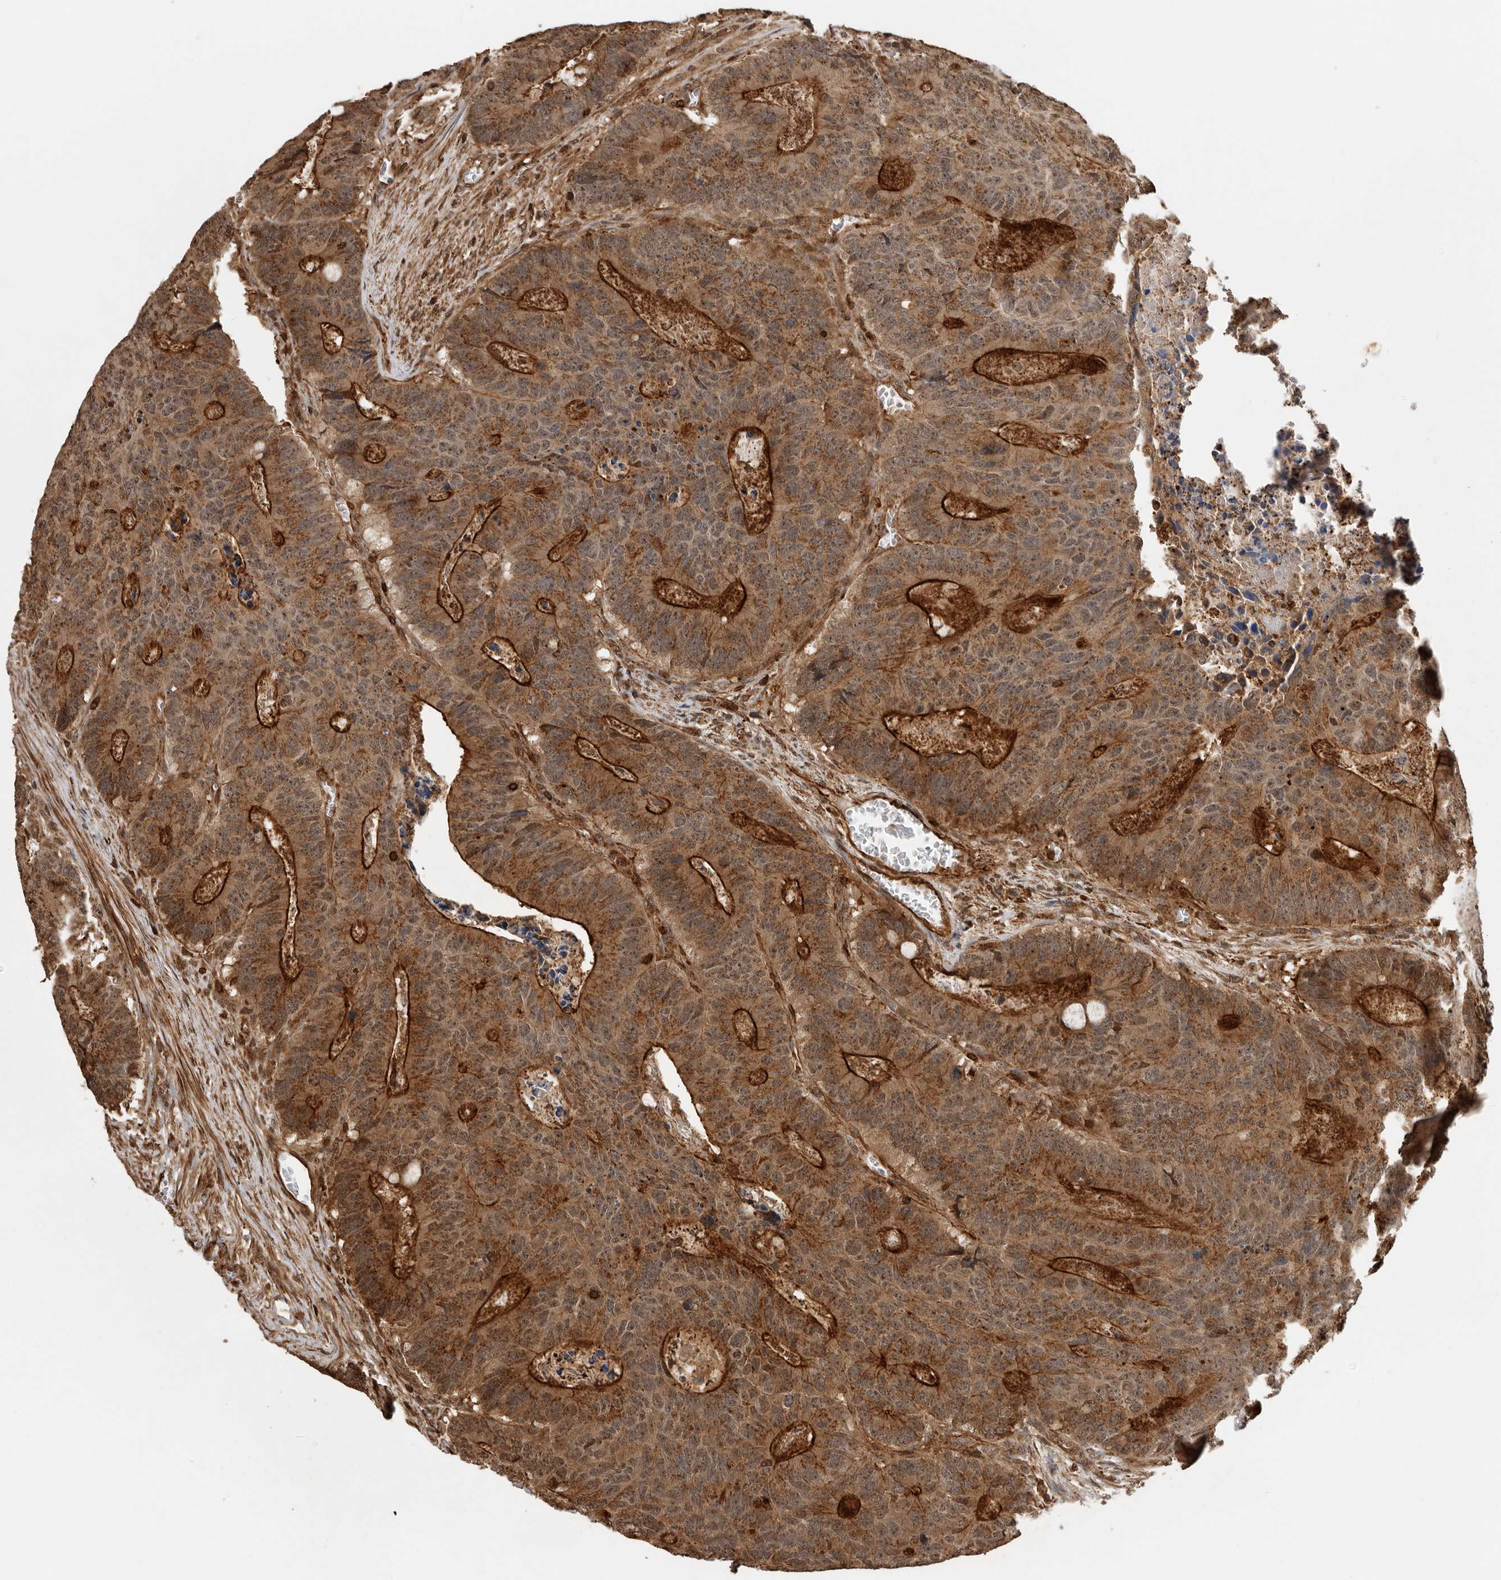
{"staining": {"intensity": "strong", "quantity": ">75%", "location": "cytoplasmic/membranous"}, "tissue": "colorectal cancer", "cell_type": "Tumor cells", "image_type": "cancer", "snomed": [{"axis": "morphology", "description": "Adenocarcinoma, NOS"}, {"axis": "topography", "description": "Colon"}], "caption": "Brown immunohistochemical staining in colorectal cancer (adenocarcinoma) reveals strong cytoplasmic/membranous staining in about >75% of tumor cells.", "gene": "RNF157", "patient": {"sex": "male", "age": 87}}